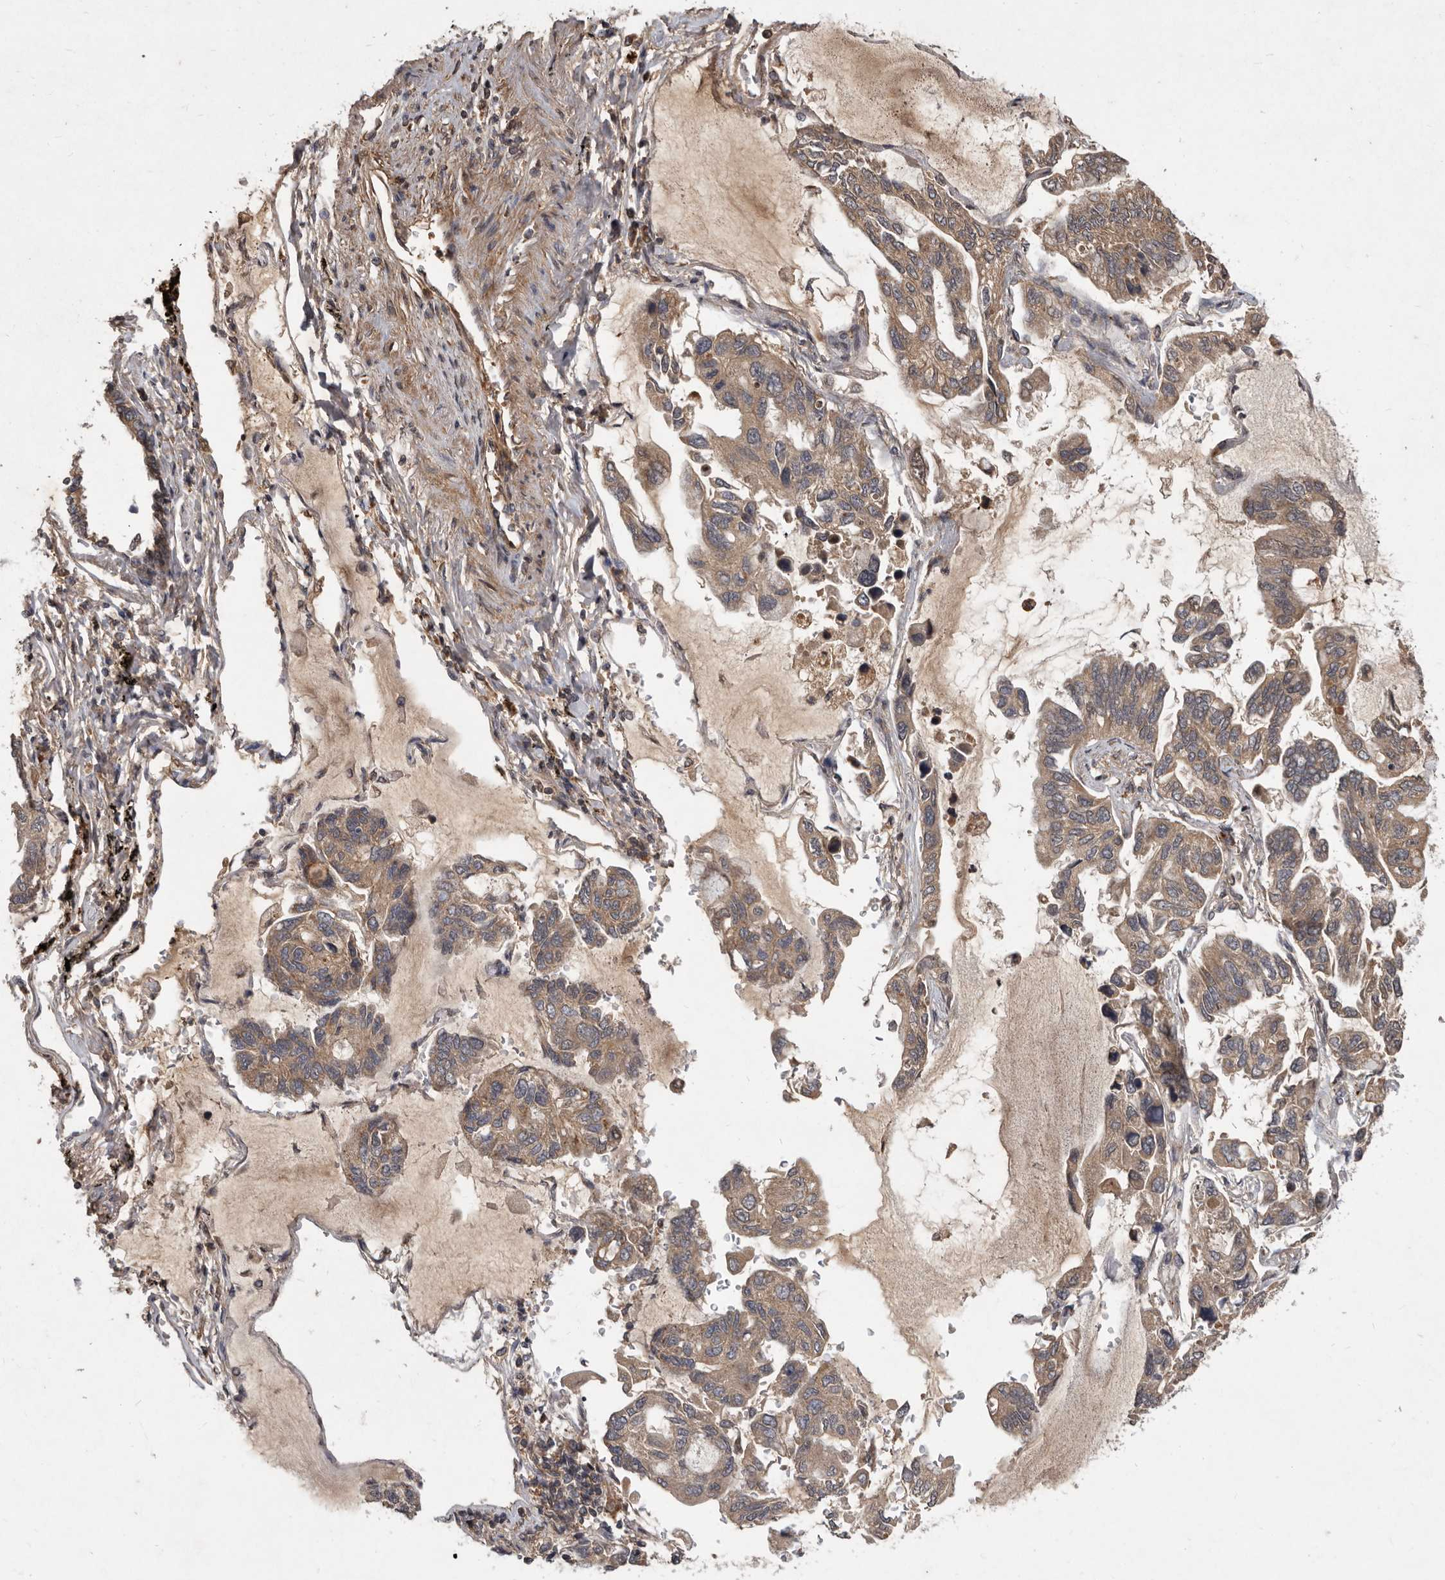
{"staining": {"intensity": "moderate", "quantity": ">75%", "location": "cytoplasmic/membranous"}, "tissue": "lung cancer", "cell_type": "Tumor cells", "image_type": "cancer", "snomed": [{"axis": "morphology", "description": "Adenocarcinoma, NOS"}, {"axis": "topography", "description": "Lung"}], "caption": "Protein expression analysis of lung cancer (adenocarcinoma) demonstrates moderate cytoplasmic/membranous staining in approximately >75% of tumor cells.", "gene": "DNAJC28", "patient": {"sex": "male", "age": 64}}